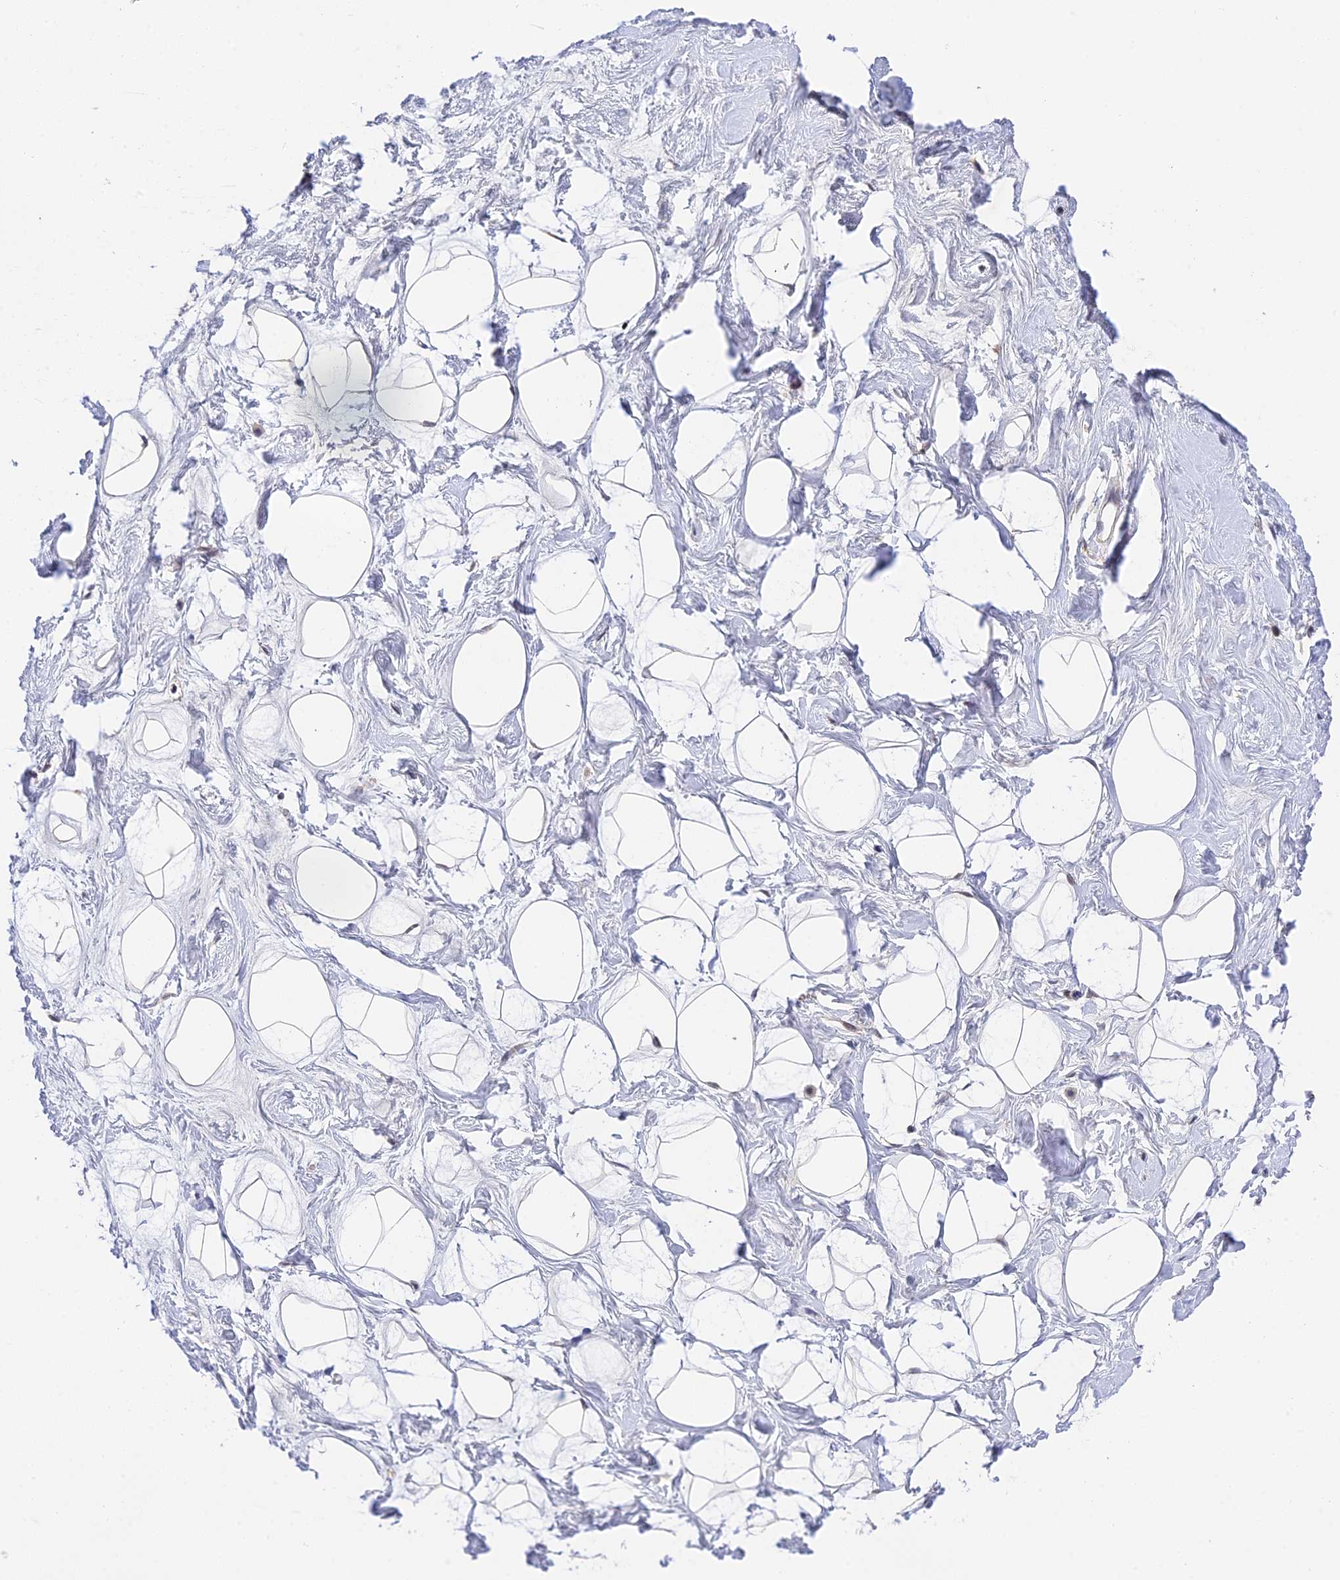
{"staining": {"intensity": "negative", "quantity": "none", "location": "none"}, "tissue": "breast", "cell_type": "Adipocytes", "image_type": "normal", "snomed": [{"axis": "morphology", "description": "Normal tissue, NOS"}, {"axis": "morphology", "description": "Adenoma, NOS"}, {"axis": "topography", "description": "Breast"}], "caption": "An IHC micrograph of benign breast is shown. There is no staining in adipocytes of breast. The staining is performed using DAB brown chromogen with nuclei counter-stained in using hematoxylin.", "gene": "PEX16", "patient": {"sex": "female", "age": 23}}